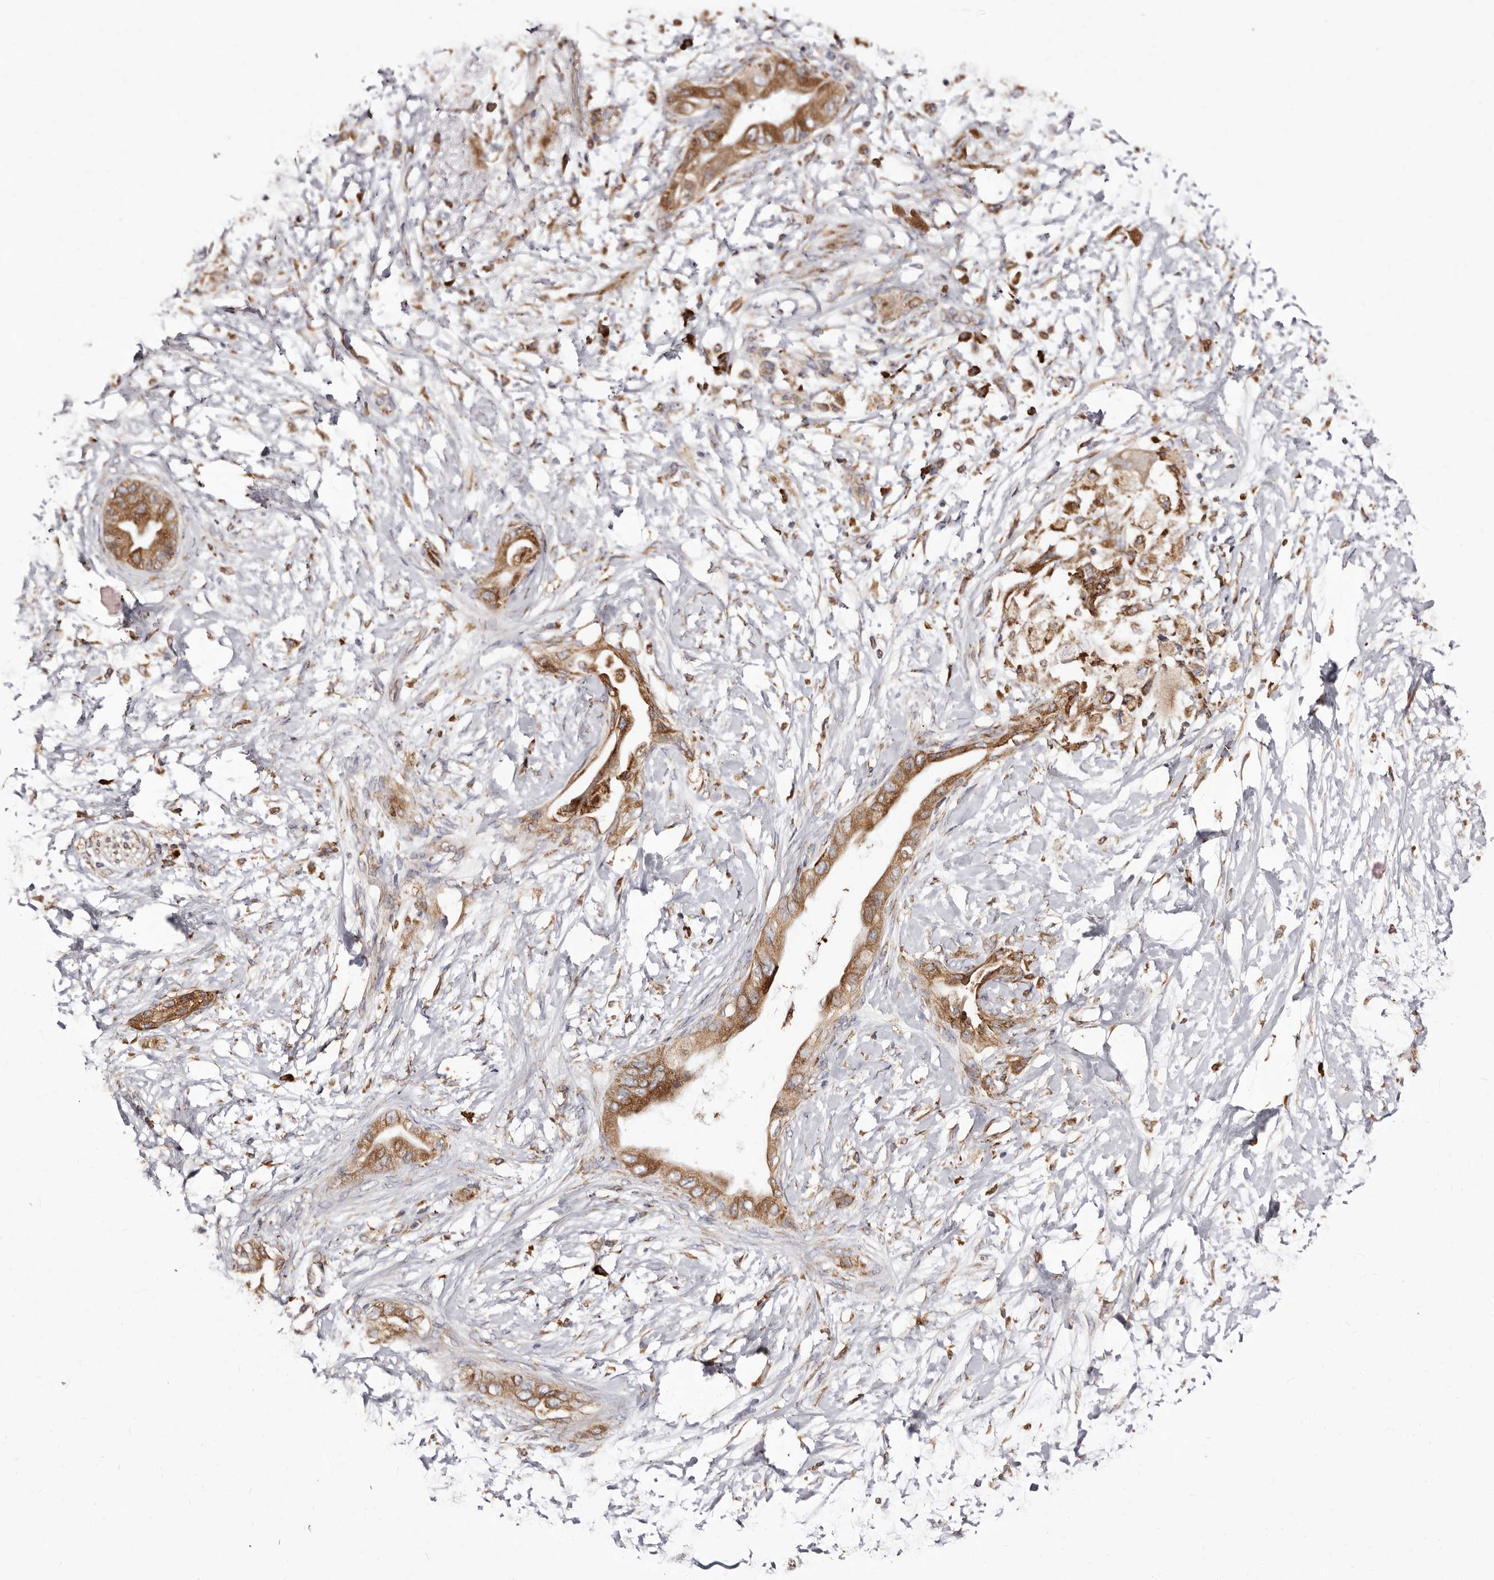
{"staining": {"intensity": "moderate", "quantity": "25%-75%", "location": "cytoplasmic/membranous,nuclear"}, "tissue": "soft tissue", "cell_type": "Chondrocytes", "image_type": "normal", "snomed": [{"axis": "morphology", "description": "Normal tissue, NOS"}, {"axis": "morphology", "description": "Adenocarcinoma, NOS"}, {"axis": "topography", "description": "Duodenum"}, {"axis": "topography", "description": "Peripheral nerve tissue"}], "caption": "Human soft tissue stained for a protein (brown) reveals moderate cytoplasmic/membranous,nuclear positive positivity in approximately 25%-75% of chondrocytes.", "gene": "ACBD6", "patient": {"sex": "female", "age": 60}}